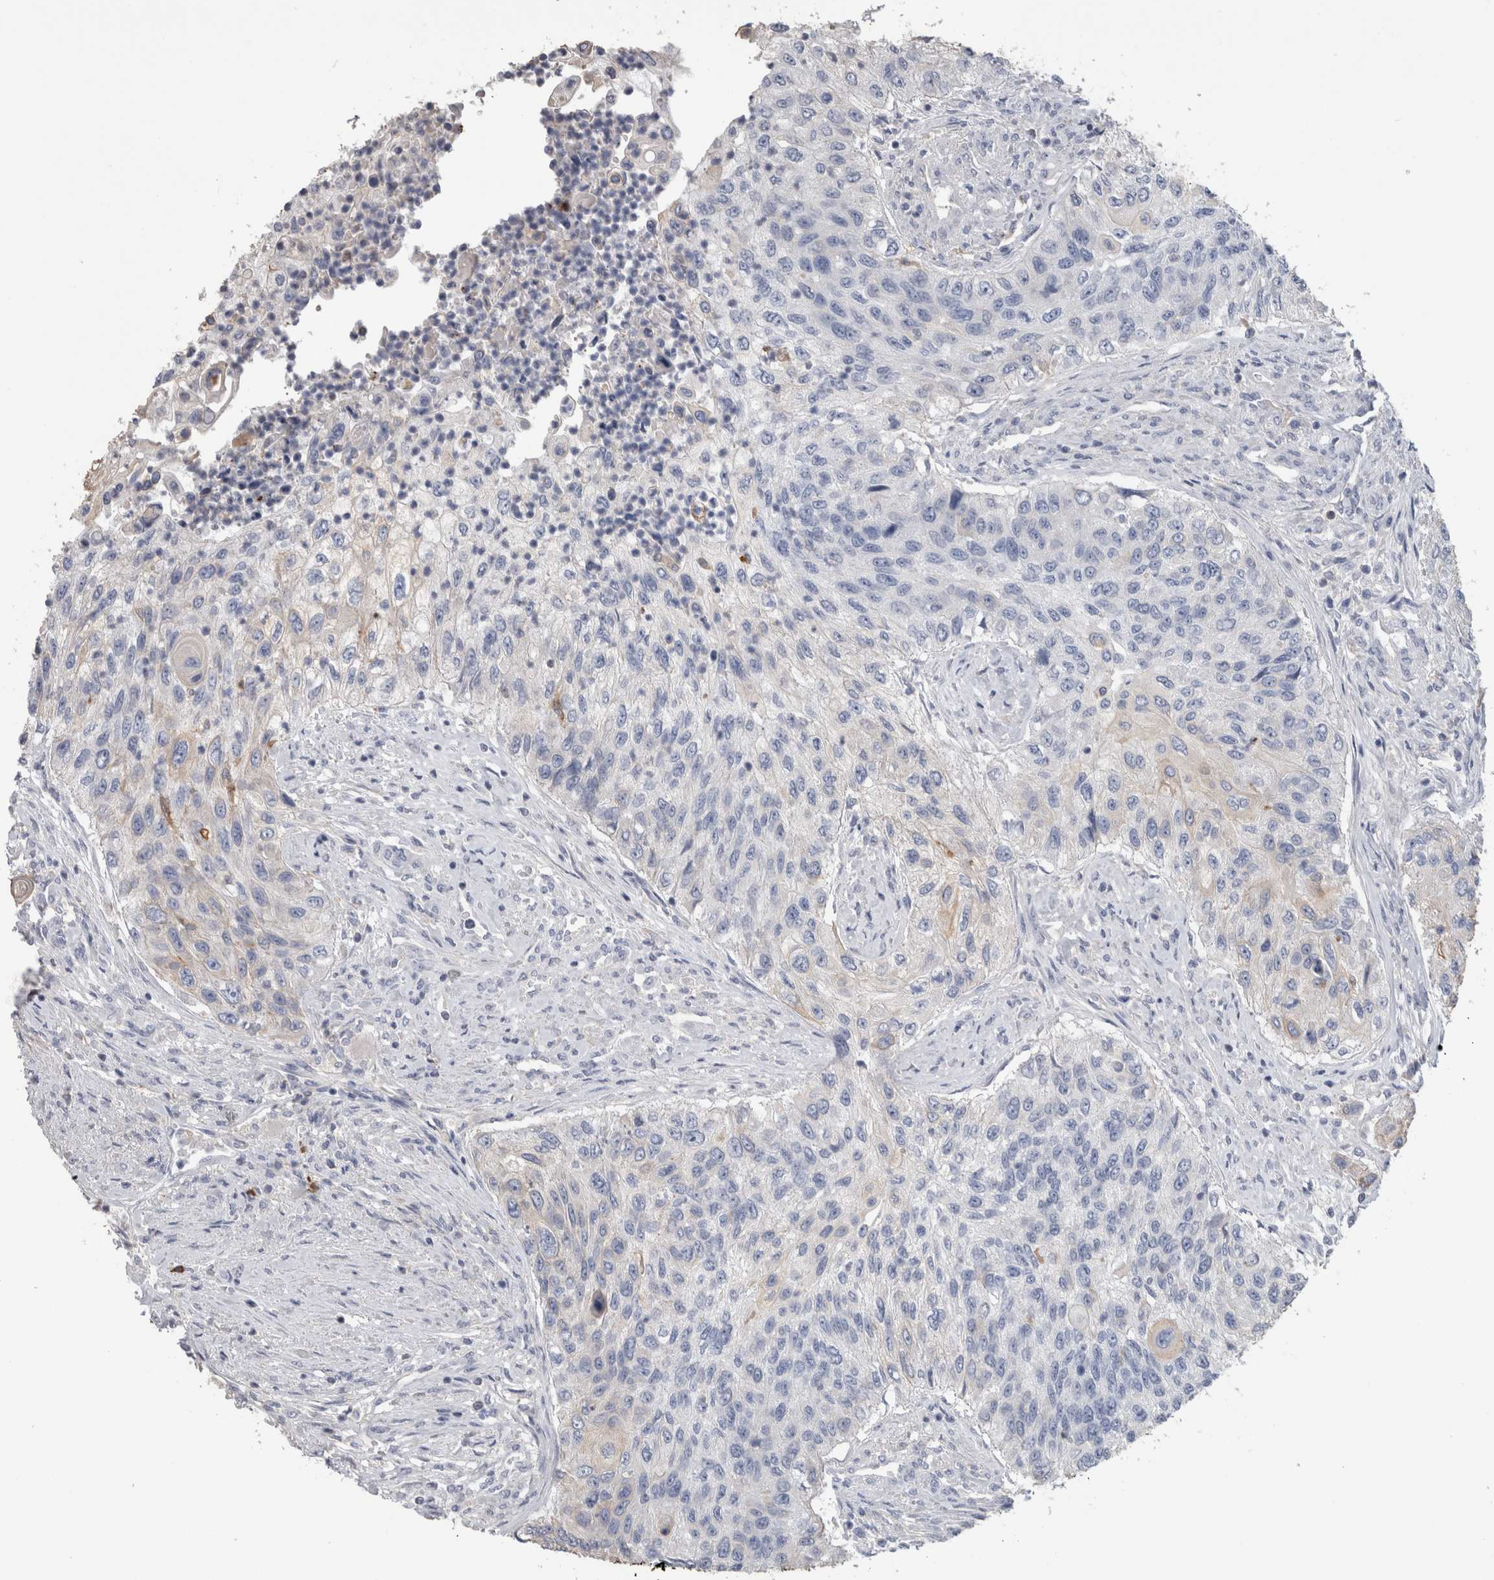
{"staining": {"intensity": "negative", "quantity": "none", "location": "none"}, "tissue": "urothelial cancer", "cell_type": "Tumor cells", "image_type": "cancer", "snomed": [{"axis": "morphology", "description": "Urothelial carcinoma, High grade"}, {"axis": "topography", "description": "Urinary bladder"}], "caption": "Immunohistochemical staining of human urothelial carcinoma (high-grade) reveals no significant positivity in tumor cells.", "gene": "SCRN1", "patient": {"sex": "female", "age": 60}}